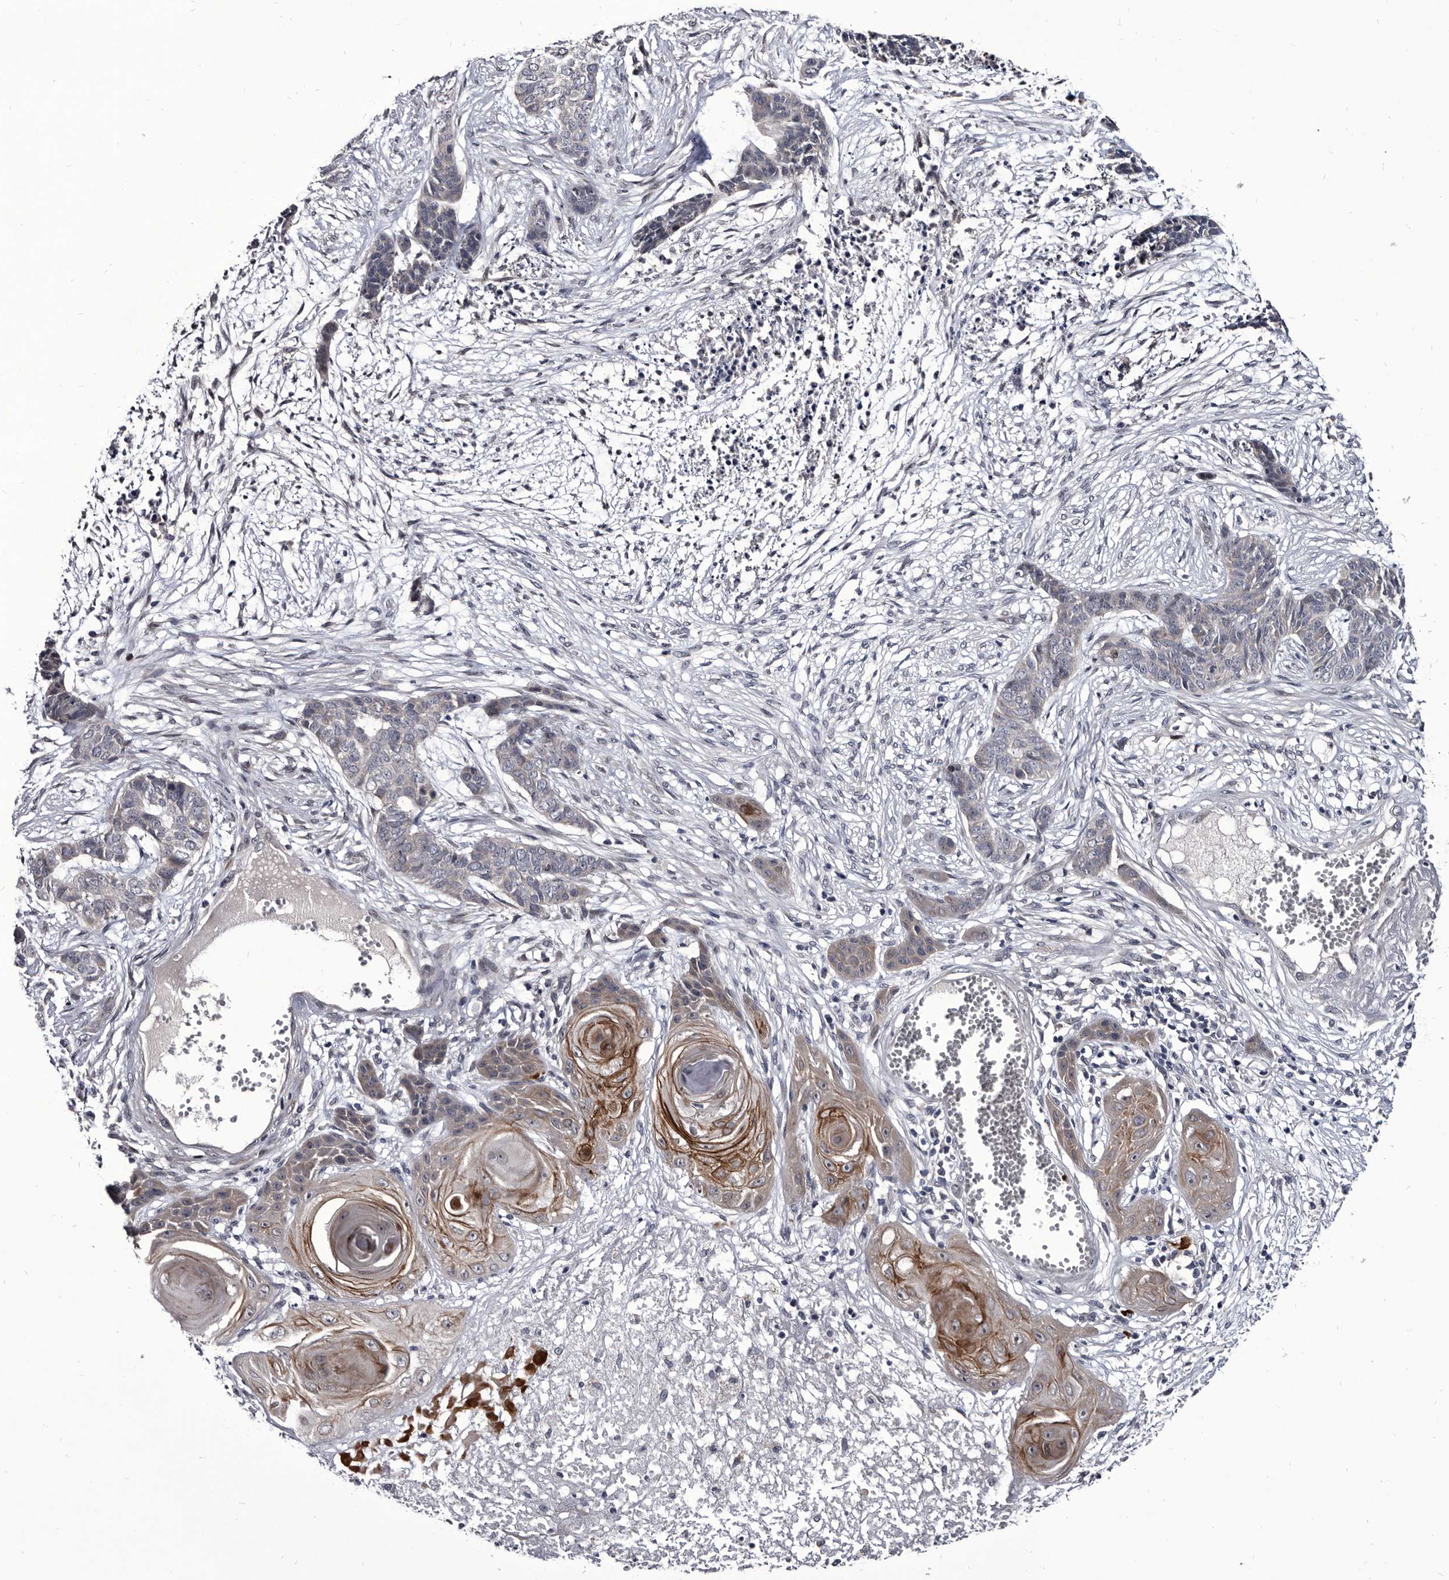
{"staining": {"intensity": "negative", "quantity": "none", "location": "none"}, "tissue": "skin cancer", "cell_type": "Tumor cells", "image_type": "cancer", "snomed": [{"axis": "morphology", "description": "Basal cell carcinoma"}, {"axis": "topography", "description": "Skin"}], "caption": "A photomicrograph of human basal cell carcinoma (skin) is negative for staining in tumor cells. Nuclei are stained in blue.", "gene": "PROM1", "patient": {"sex": "female", "age": 64}}